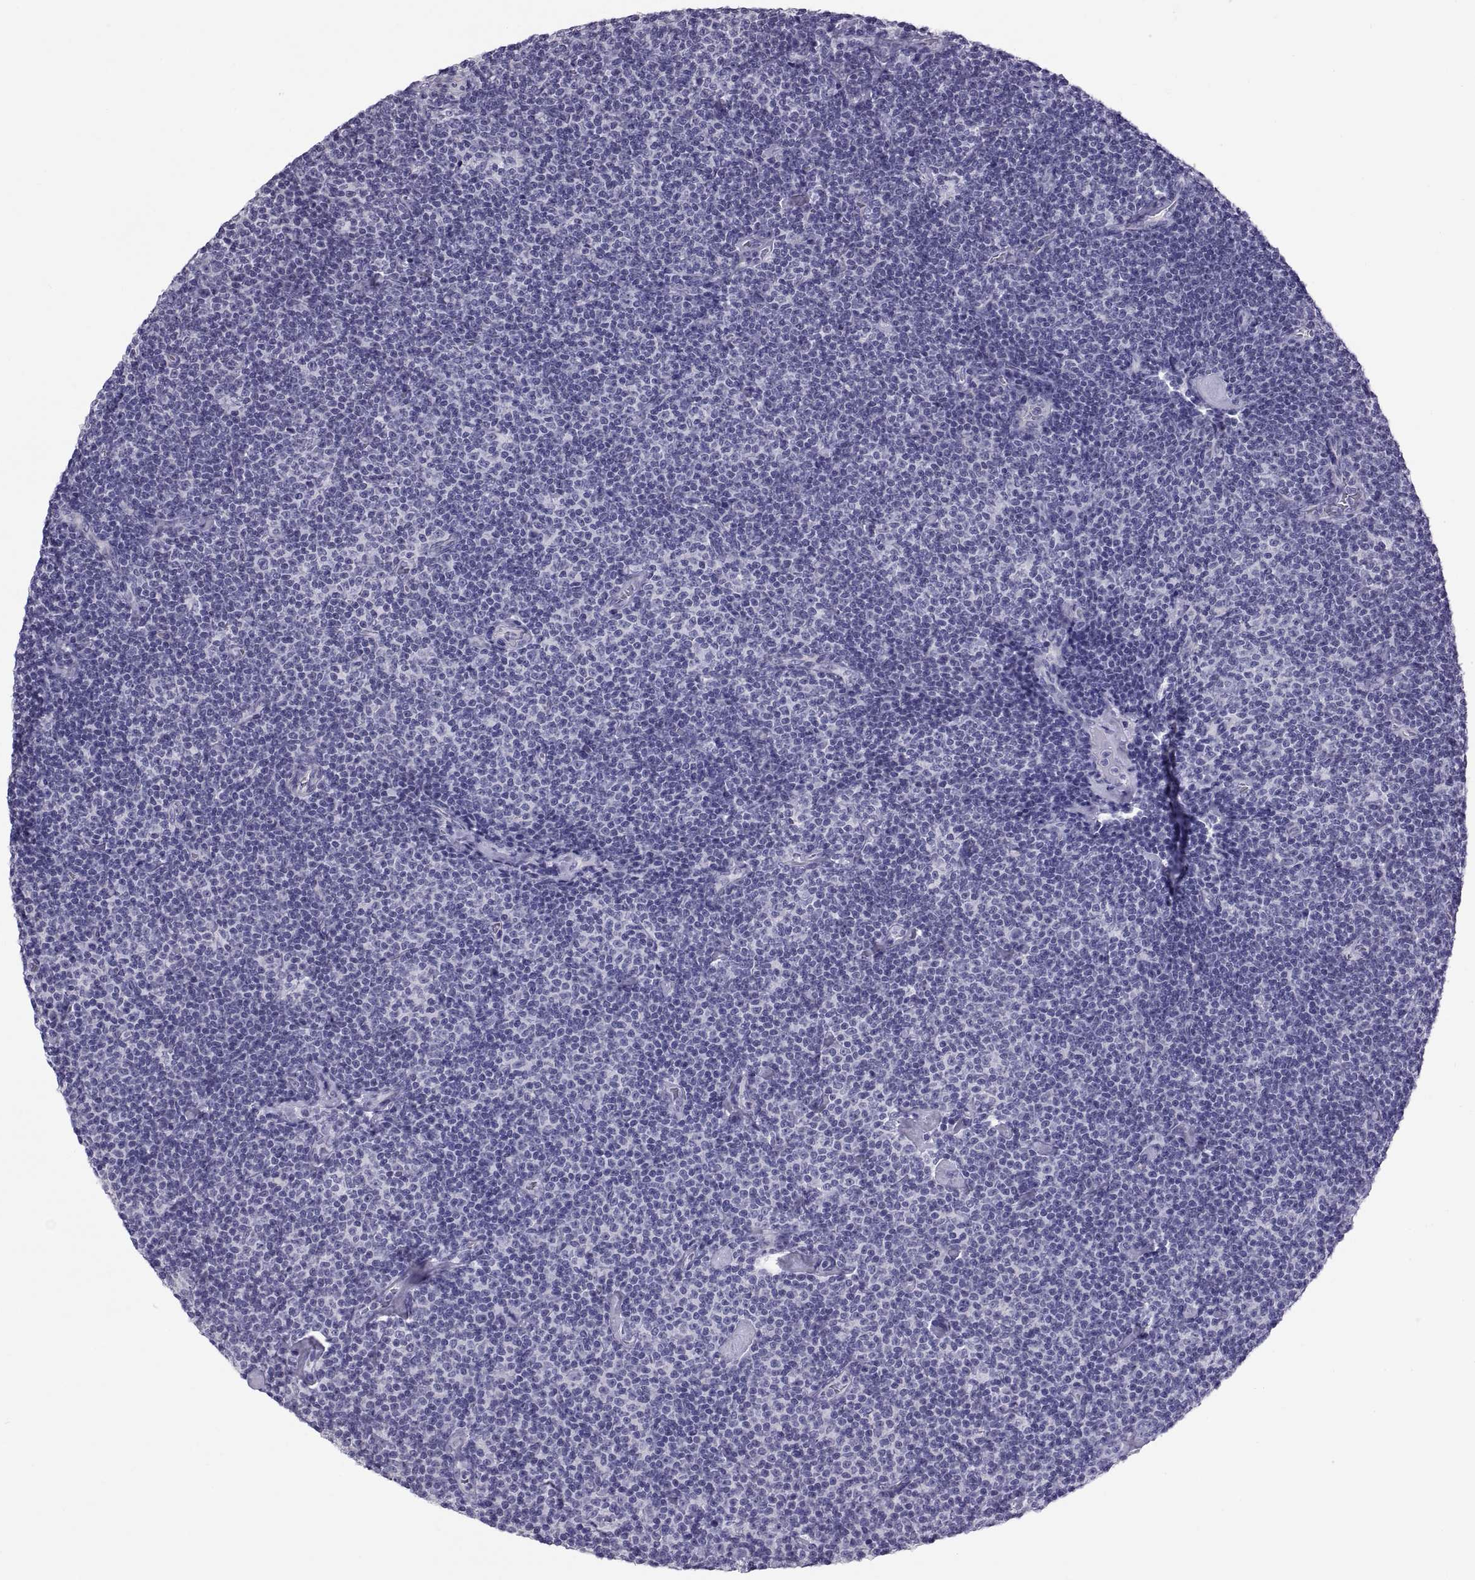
{"staining": {"intensity": "negative", "quantity": "none", "location": "none"}, "tissue": "lymphoma", "cell_type": "Tumor cells", "image_type": "cancer", "snomed": [{"axis": "morphology", "description": "Malignant lymphoma, non-Hodgkin's type, Low grade"}, {"axis": "topography", "description": "Lymph node"}], "caption": "Tumor cells are negative for protein expression in human lymphoma. (Stains: DAB (3,3'-diaminobenzidine) IHC with hematoxylin counter stain, Microscopy: brightfield microscopy at high magnification).", "gene": "RNASE12", "patient": {"sex": "male", "age": 81}}